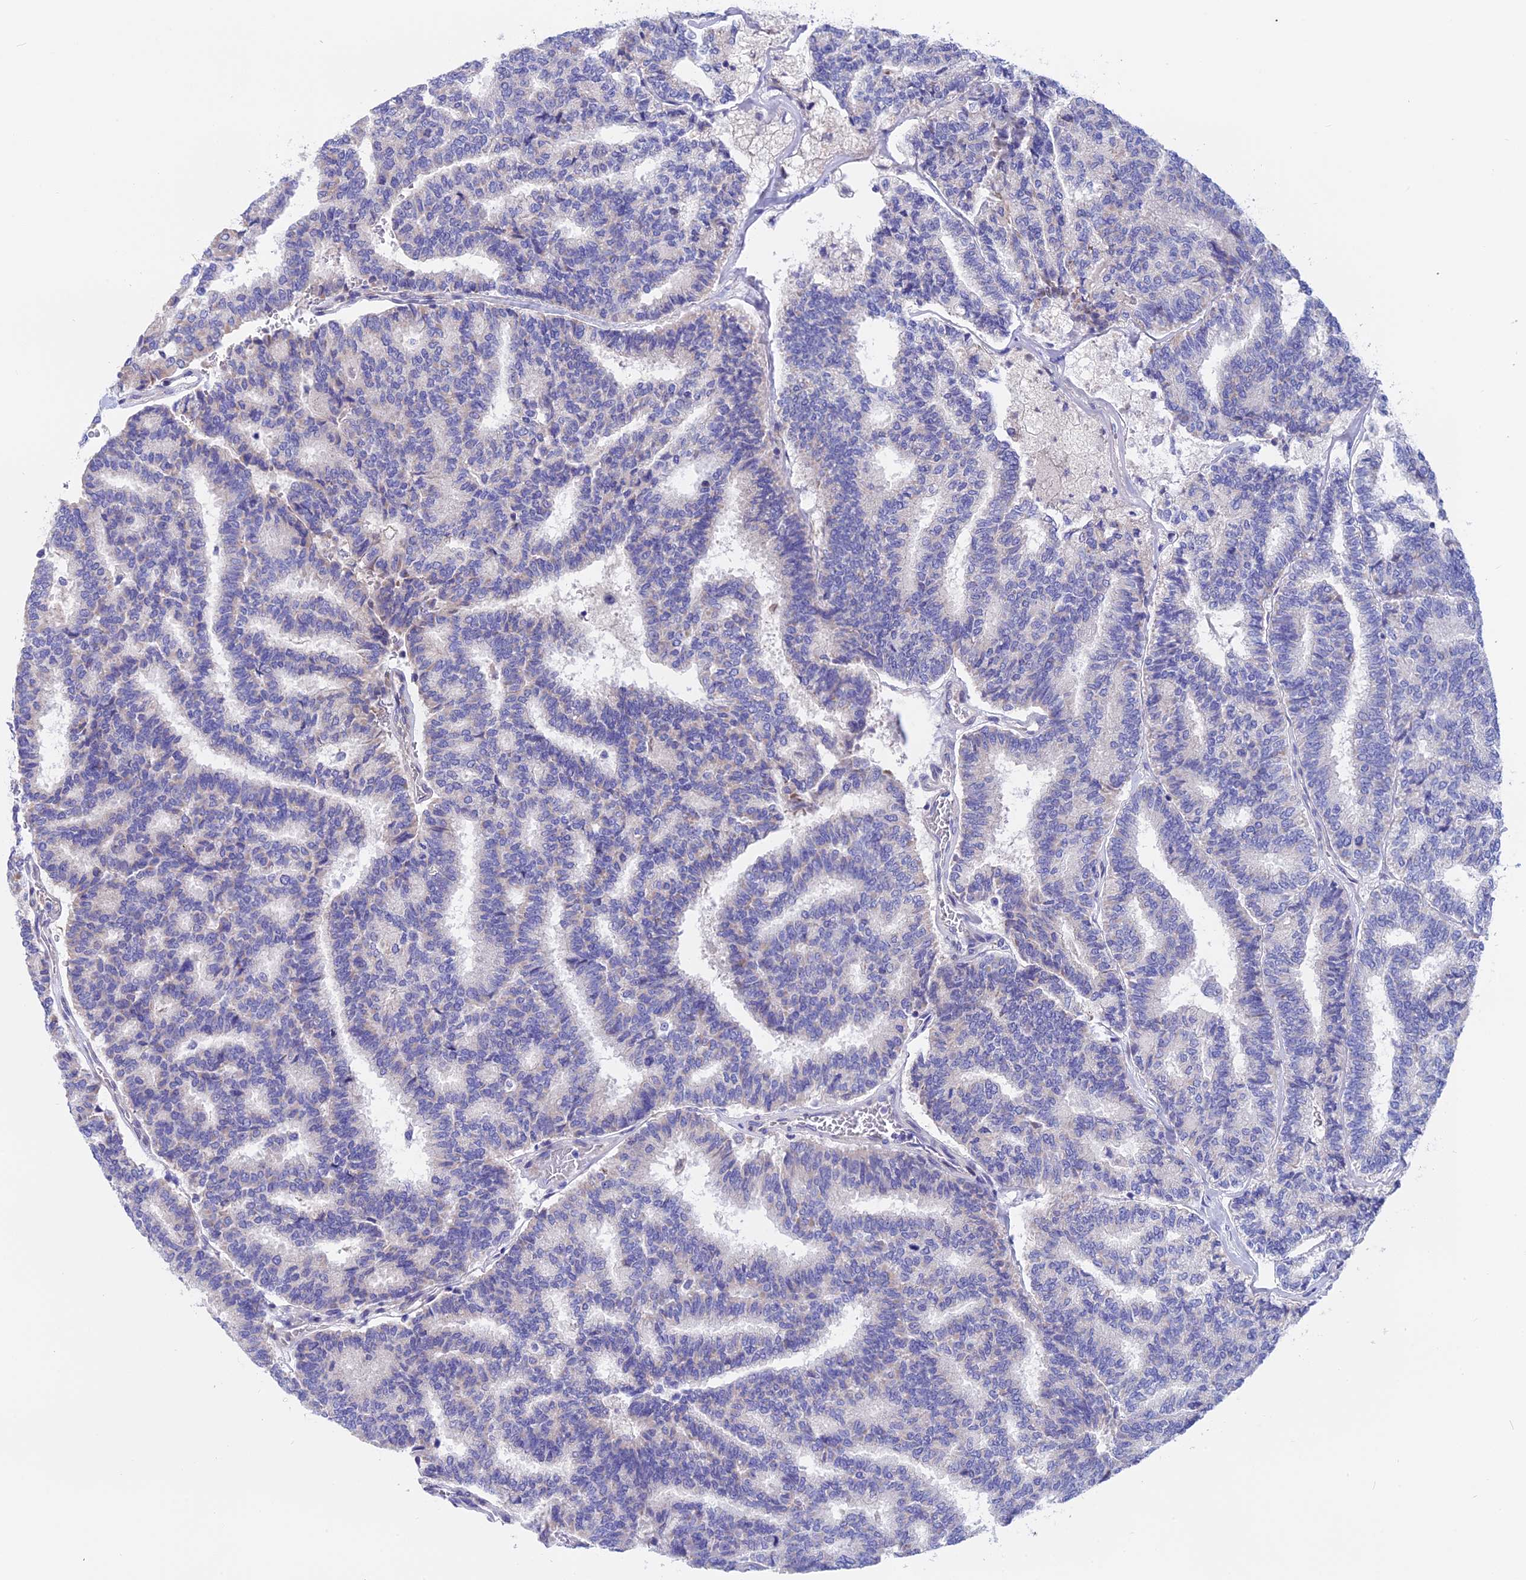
{"staining": {"intensity": "negative", "quantity": "none", "location": "none"}, "tissue": "thyroid cancer", "cell_type": "Tumor cells", "image_type": "cancer", "snomed": [{"axis": "morphology", "description": "Papillary adenocarcinoma, NOS"}, {"axis": "topography", "description": "Thyroid gland"}], "caption": "Immunohistochemistry (IHC) image of neoplastic tissue: papillary adenocarcinoma (thyroid) stained with DAB displays no significant protein positivity in tumor cells.", "gene": "TMEM138", "patient": {"sex": "female", "age": 35}}